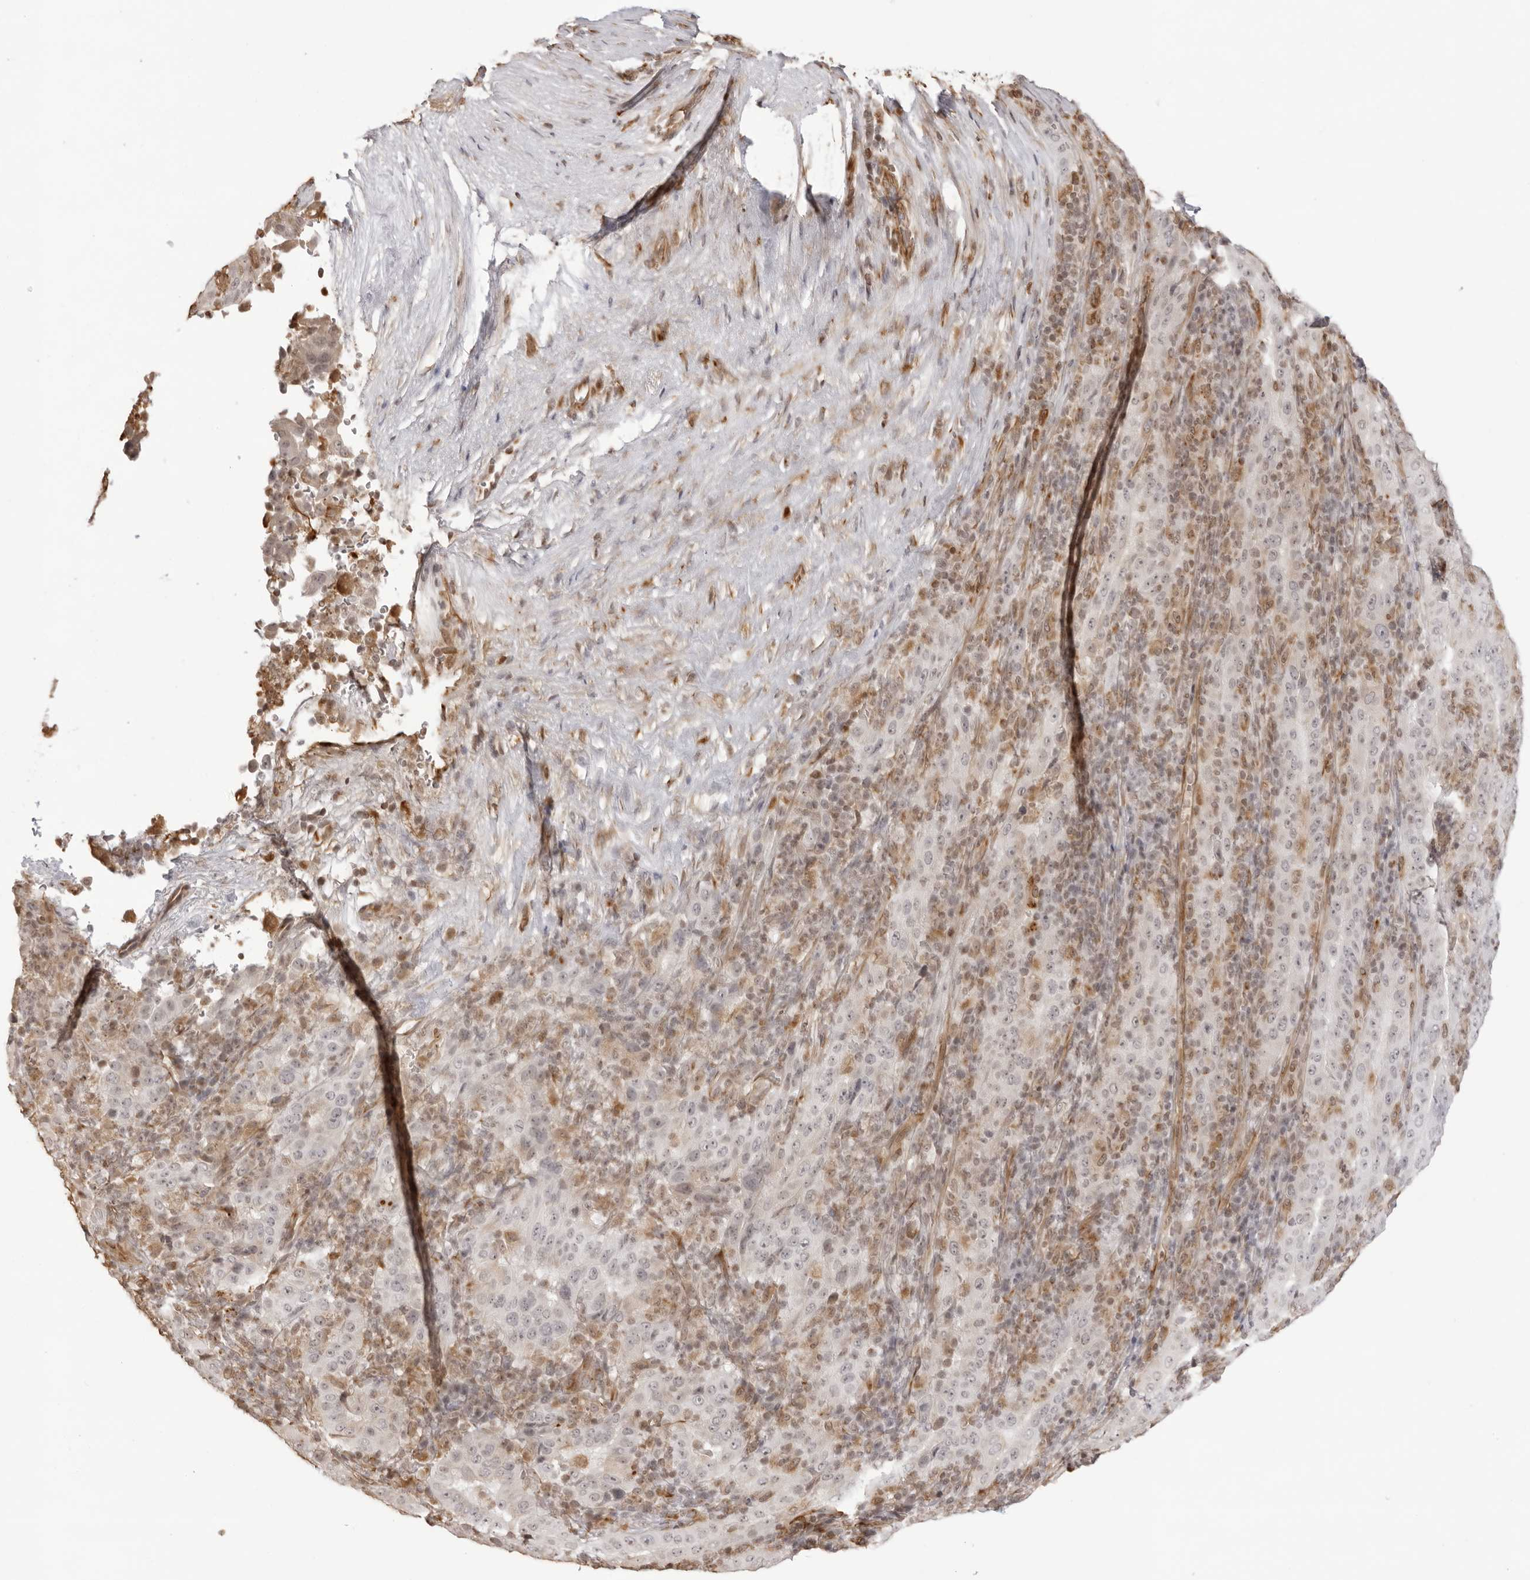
{"staining": {"intensity": "negative", "quantity": "none", "location": "none"}, "tissue": "pancreatic cancer", "cell_type": "Tumor cells", "image_type": "cancer", "snomed": [{"axis": "morphology", "description": "Adenocarcinoma, NOS"}, {"axis": "topography", "description": "Pancreas"}], "caption": "IHC photomicrograph of human pancreatic cancer (adenocarcinoma) stained for a protein (brown), which demonstrates no staining in tumor cells.", "gene": "DYNLT5", "patient": {"sex": "male", "age": 63}}